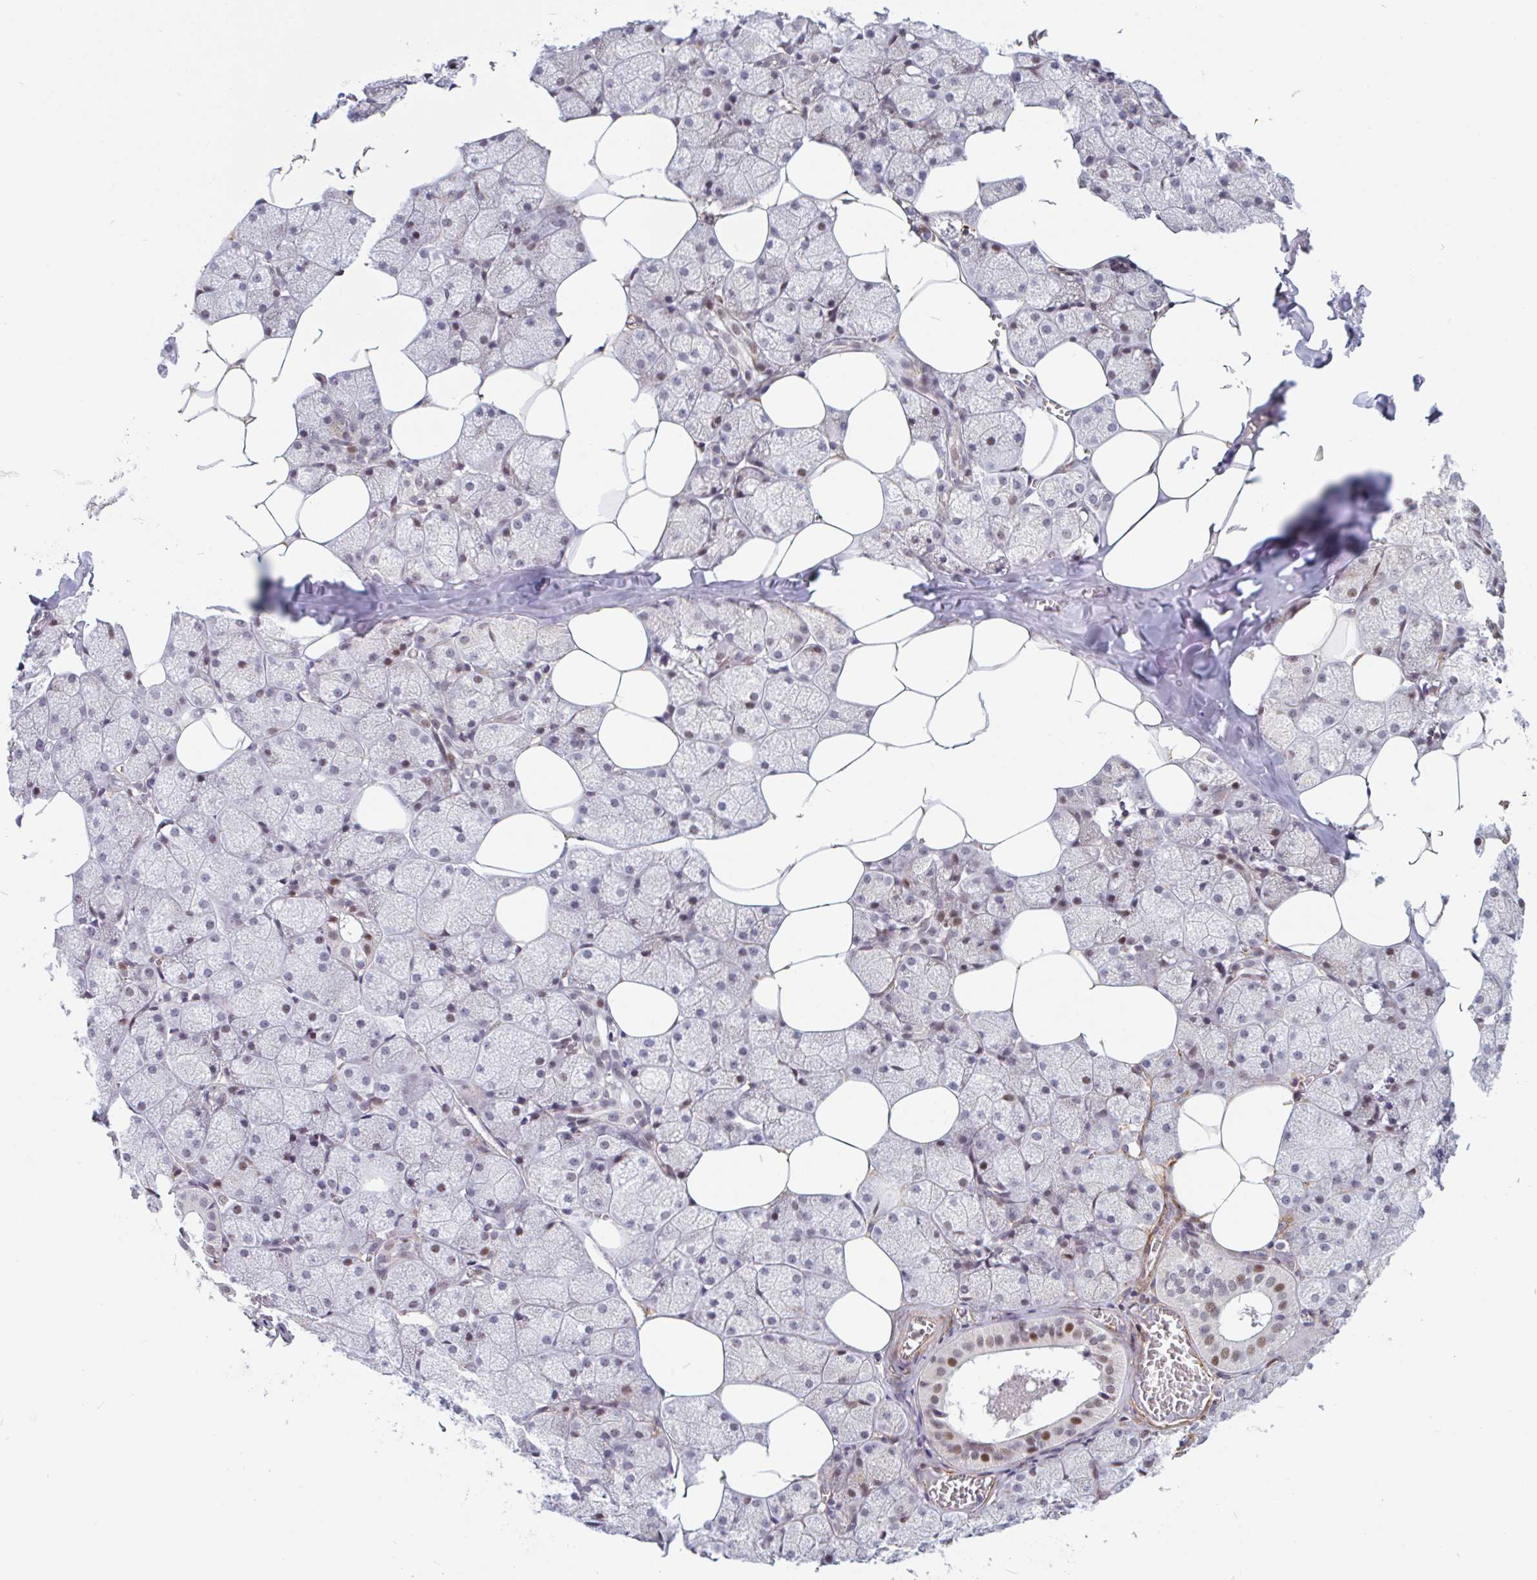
{"staining": {"intensity": "moderate", "quantity": "25%-75%", "location": "nuclear"}, "tissue": "salivary gland", "cell_type": "Glandular cells", "image_type": "normal", "snomed": [{"axis": "morphology", "description": "Normal tissue, NOS"}, {"axis": "topography", "description": "Salivary gland"}, {"axis": "topography", "description": "Peripheral nerve tissue"}], "caption": "Moderate nuclear staining is identified in approximately 25%-75% of glandular cells in unremarkable salivary gland.", "gene": "TMEM119", "patient": {"sex": "male", "age": 38}}